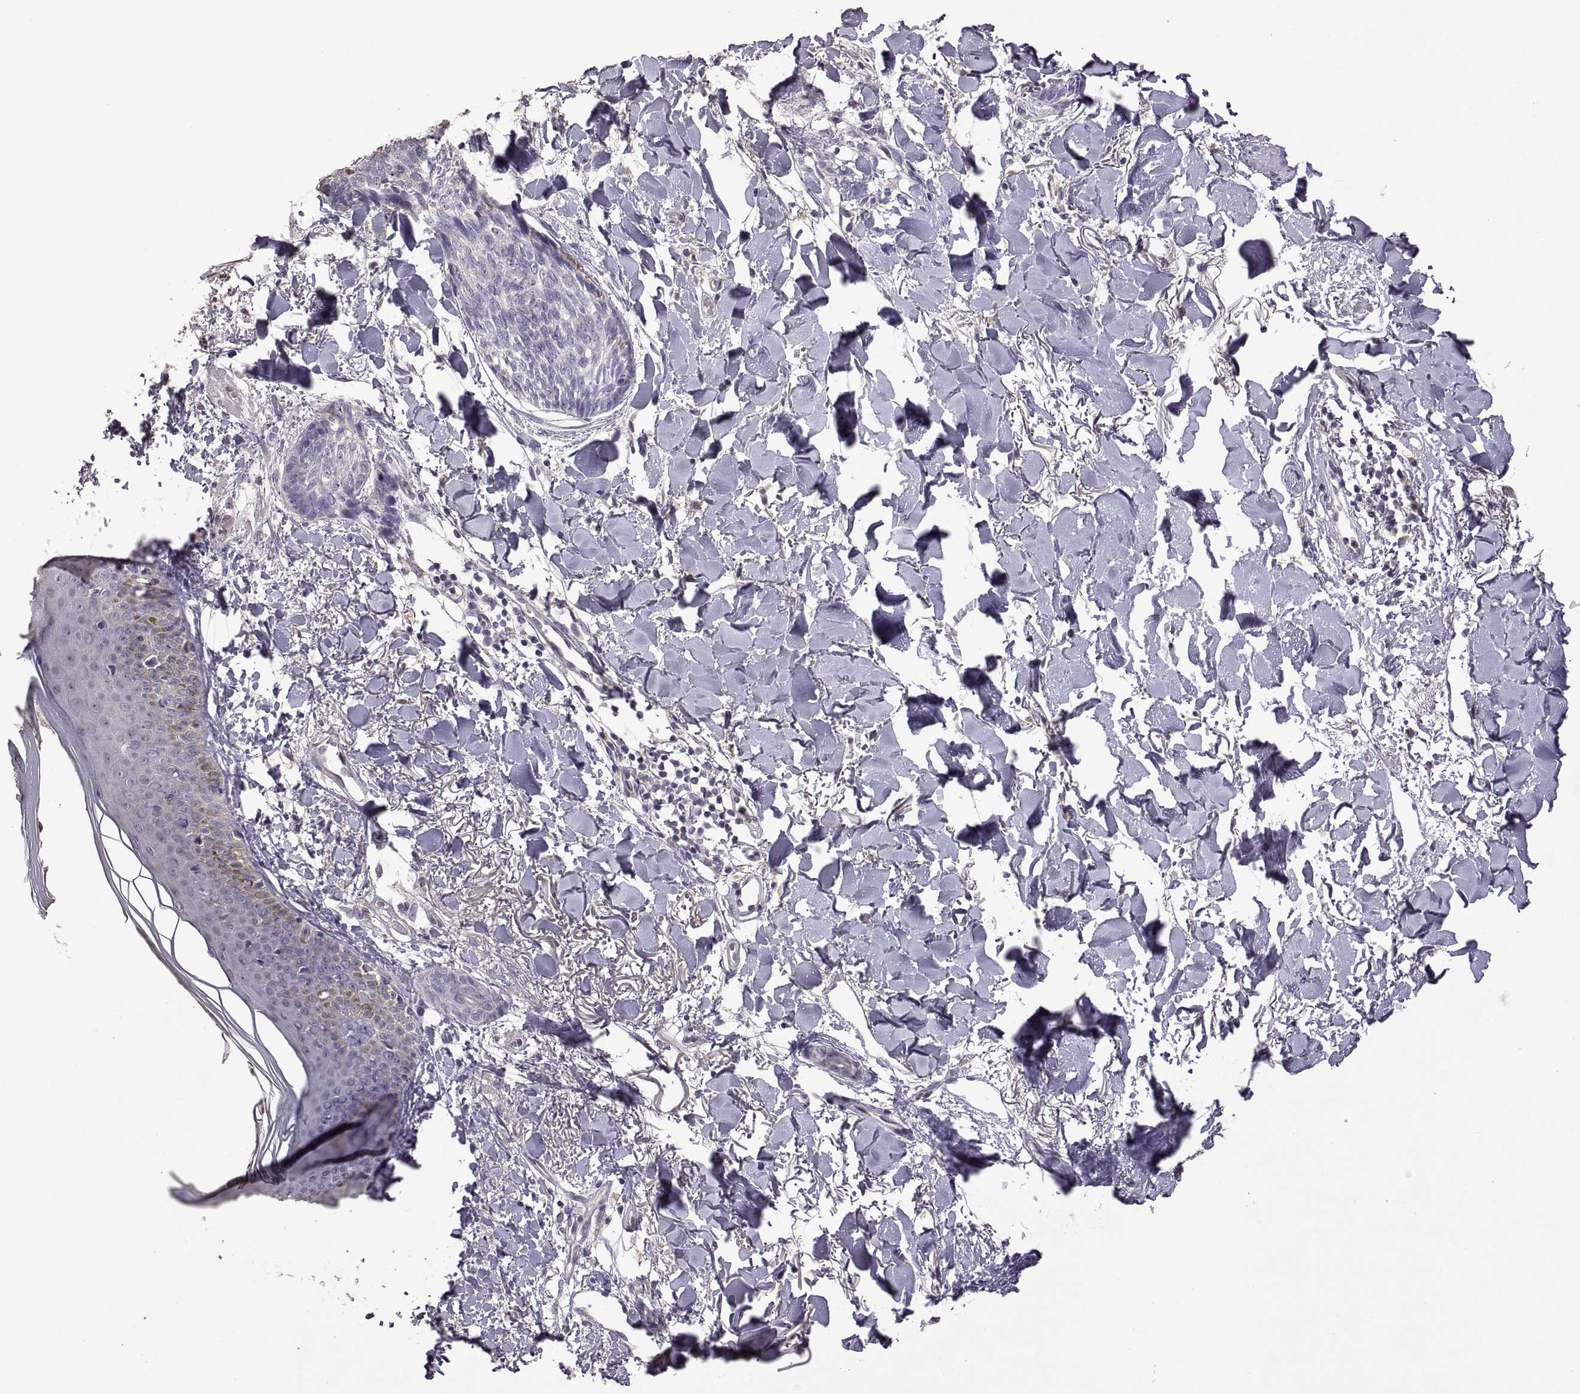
{"staining": {"intensity": "negative", "quantity": "none", "location": "none"}, "tissue": "skin cancer", "cell_type": "Tumor cells", "image_type": "cancer", "snomed": [{"axis": "morphology", "description": "Normal tissue, NOS"}, {"axis": "morphology", "description": "Basal cell carcinoma"}, {"axis": "topography", "description": "Skin"}], "caption": "Protein analysis of skin cancer shows no significant positivity in tumor cells.", "gene": "DEFB136", "patient": {"sex": "male", "age": 84}}